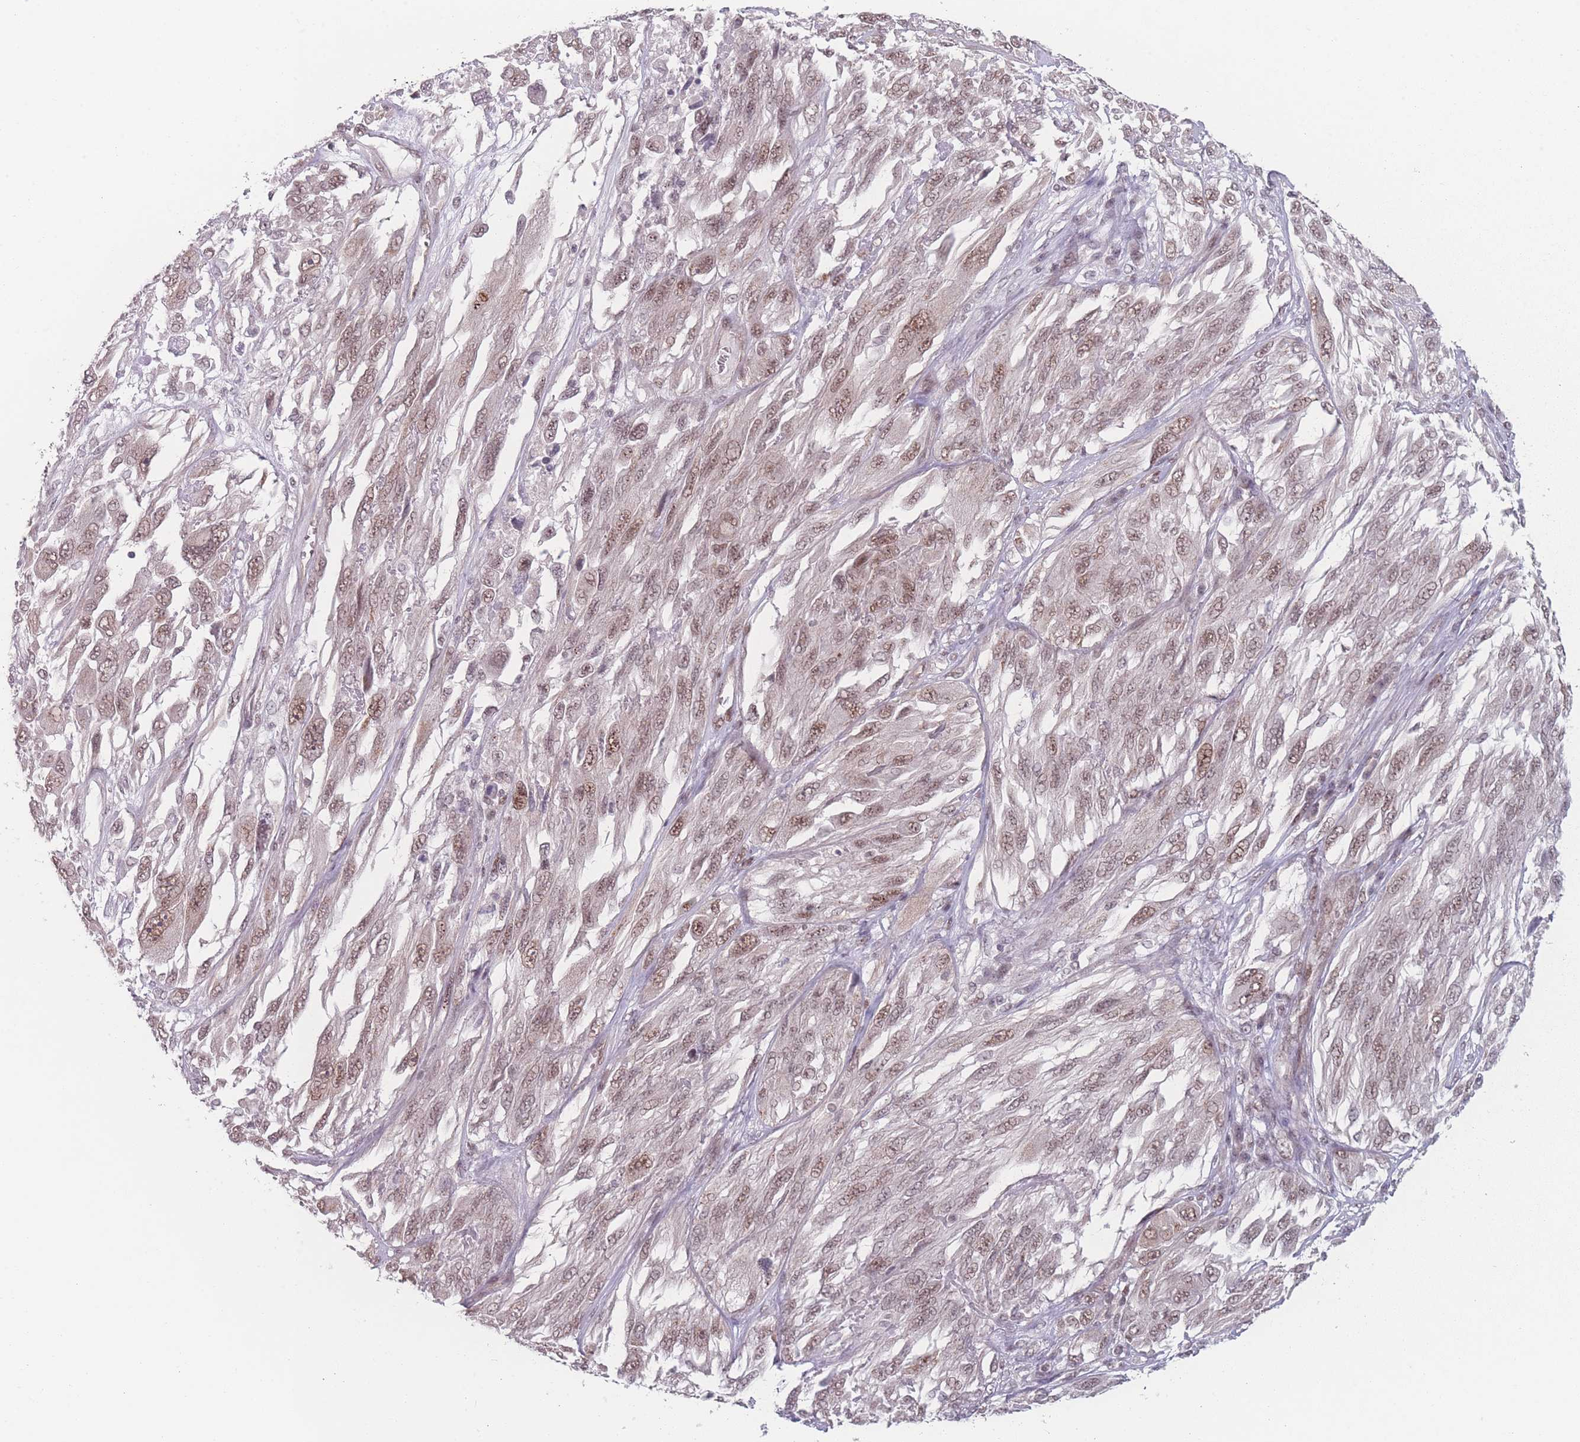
{"staining": {"intensity": "moderate", "quantity": ">75%", "location": "nuclear"}, "tissue": "melanoma", "cell_type": "Tumor cells", "image_type": "cancer", "snomed": [{"axis": "morphology", "description": "Malignant melanoma, NOS"}, {"axis": "topography", "description": "Skin"}], "caption": "Human malignant melanoma stained with a brown dye shows moderate nuclear positive staining in about >75% of tumor cells.", "gene": "ZC3H14", "patient": {"sex": "female", "age": 91}}